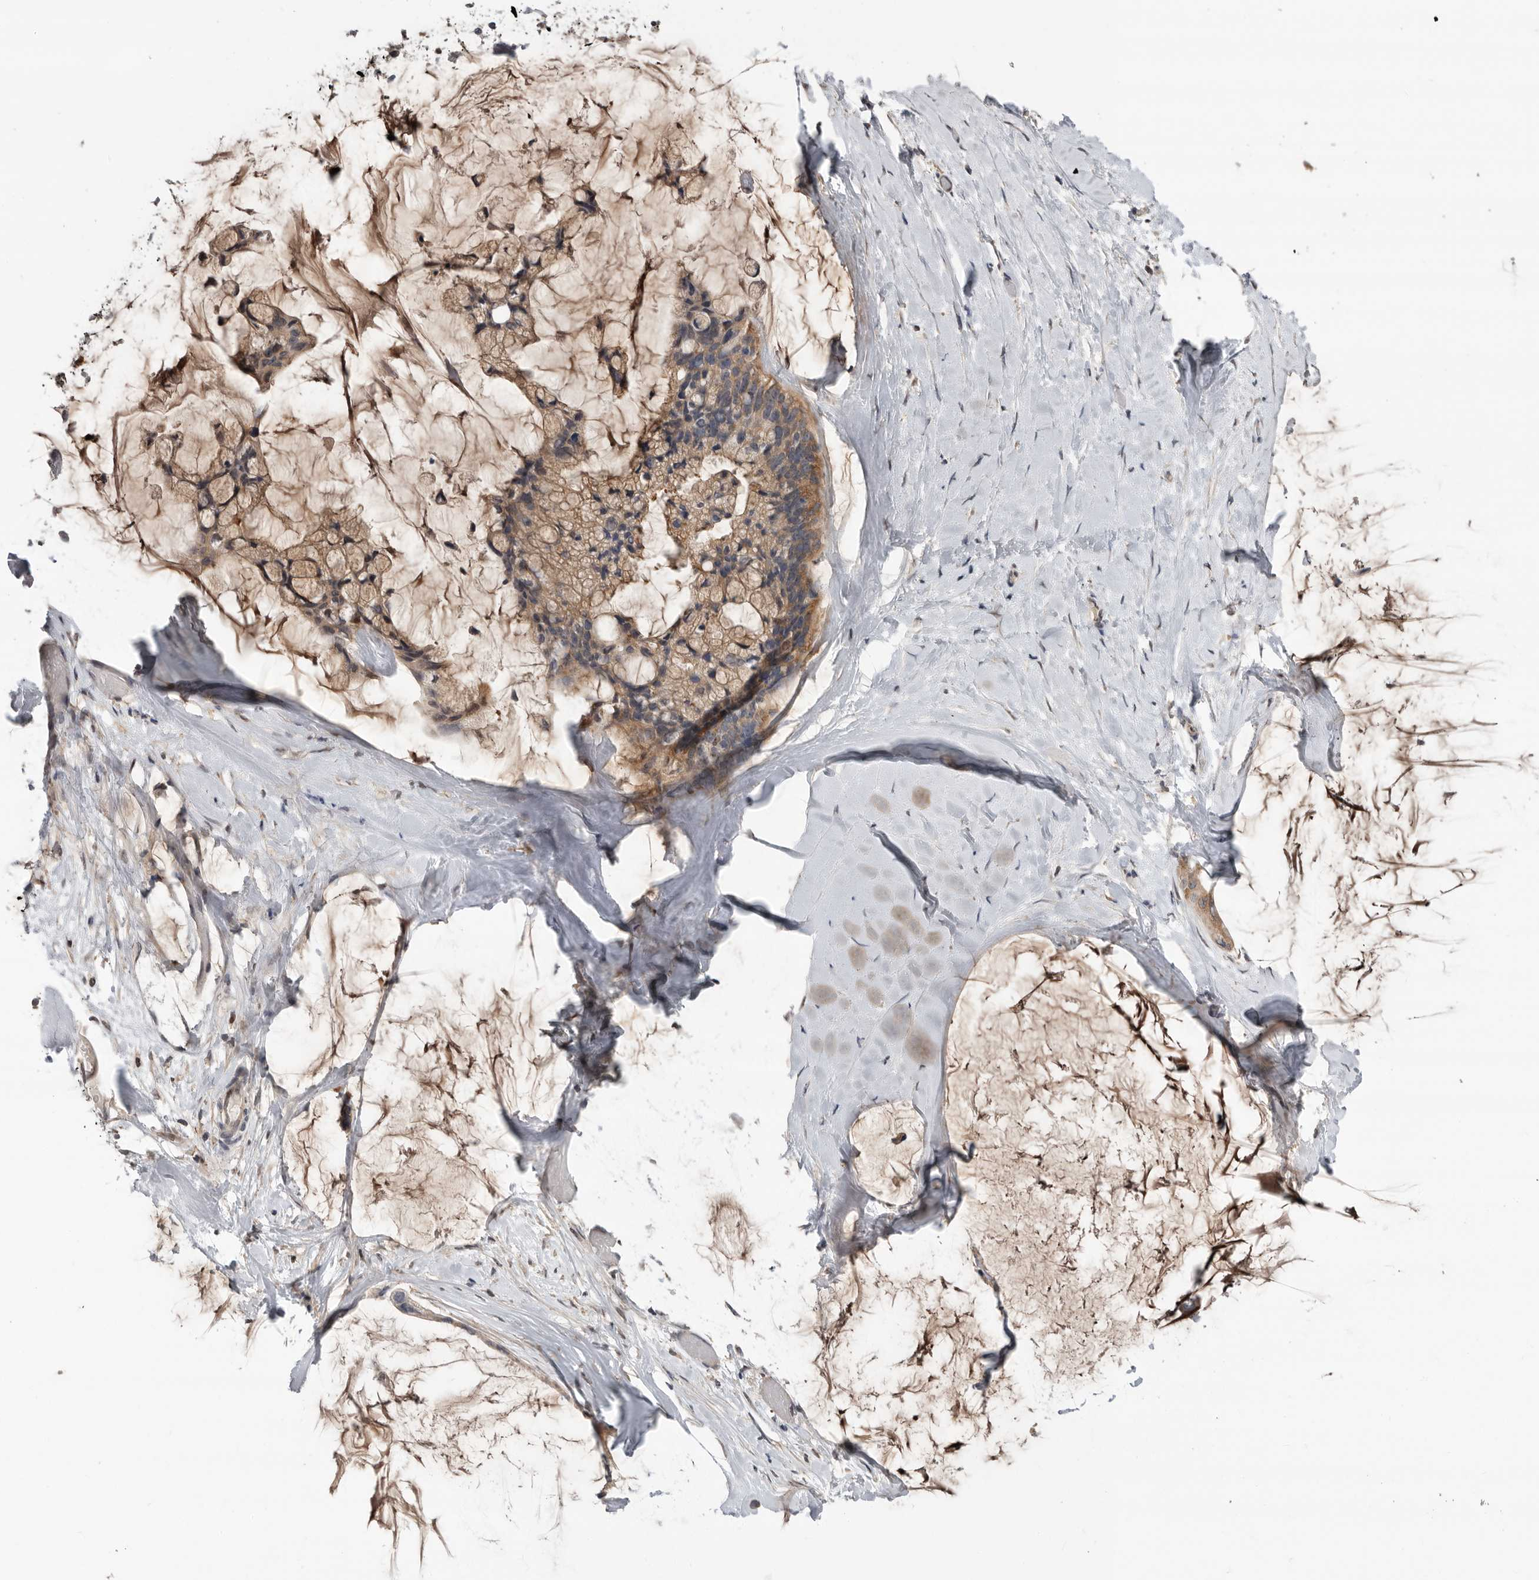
{"staining": {"intensity": "moderate", "quantity": ">75%", "location": "cytoplasmic/membranous"}, "tissue": "ovarian cancer", "cell_type": "Tumor cells", "image_type": "cancer", "snomed": [{"axis": "morphology", "description": "Cystadenocarcinoma, mucinous, NOS"}, {"axis": "topography", "description": "Ovary"}], "caption": "Ovarian cancer stained for a protein (brown) shows moderate cytoplasmic/membranous positive expression in about >75% of tumor cells.", "gene": "KLK5", "patient": {"sex": "female", "age": 39}}